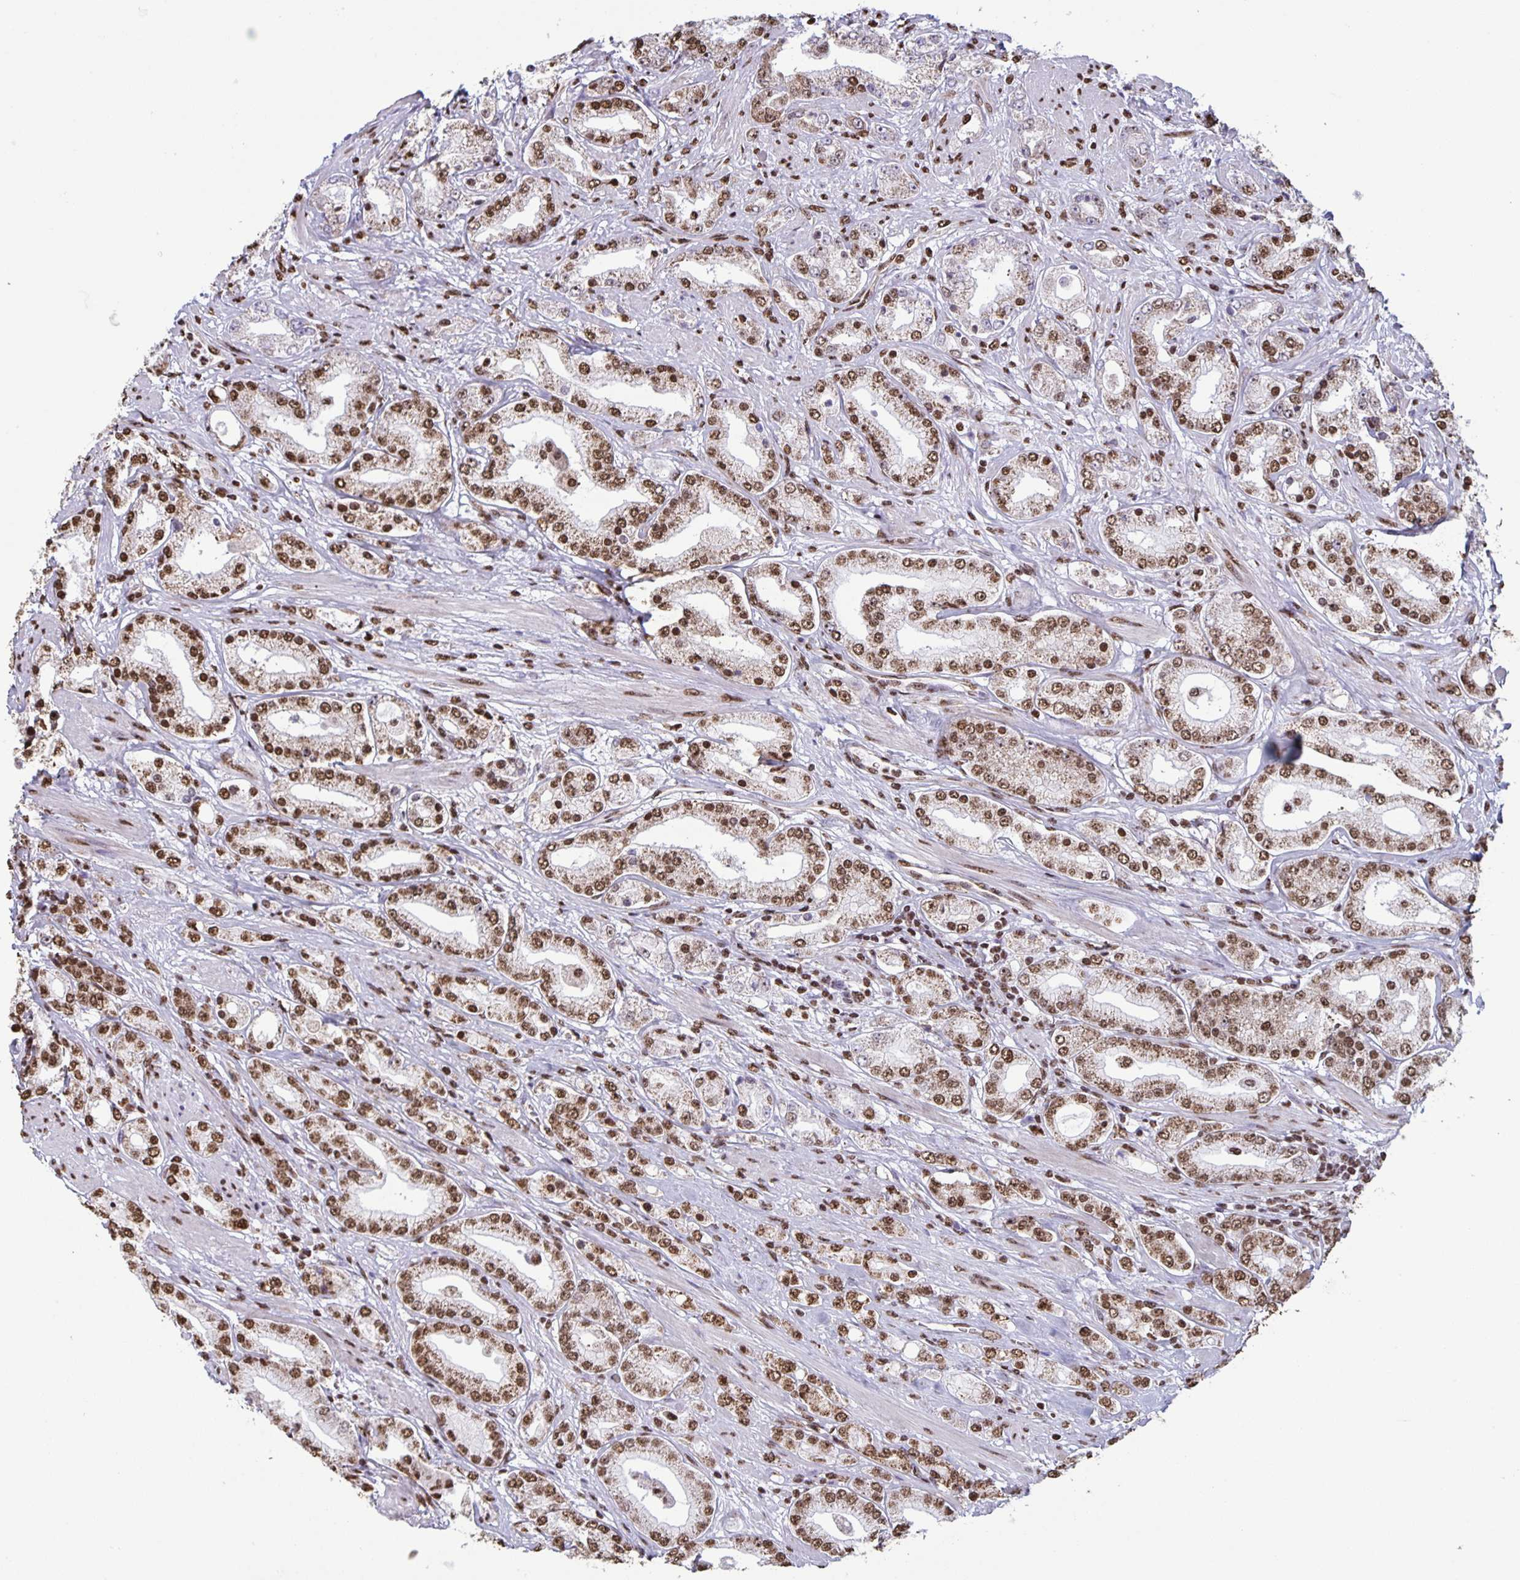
{"staining": {"intensity": "moderate", "quantity": ">75%", "location": "nuclear"}, "tissue": "prostate cancer", "cell_type": "Tumor cells", "image_type": "cancer", "snomed": [{"axis": "morphology", "description": "Adenocarcinoma, High grade"}, {"axis": "topography", "description": "Prostate"}], "caption": "A medium amount of moderate nuclear staining is identified in about >75% of tumor cells in prostate high-grade adenocarcinoma tissue.", "gene": "DUT", "patient": {"sex": "male", "age": 67}}